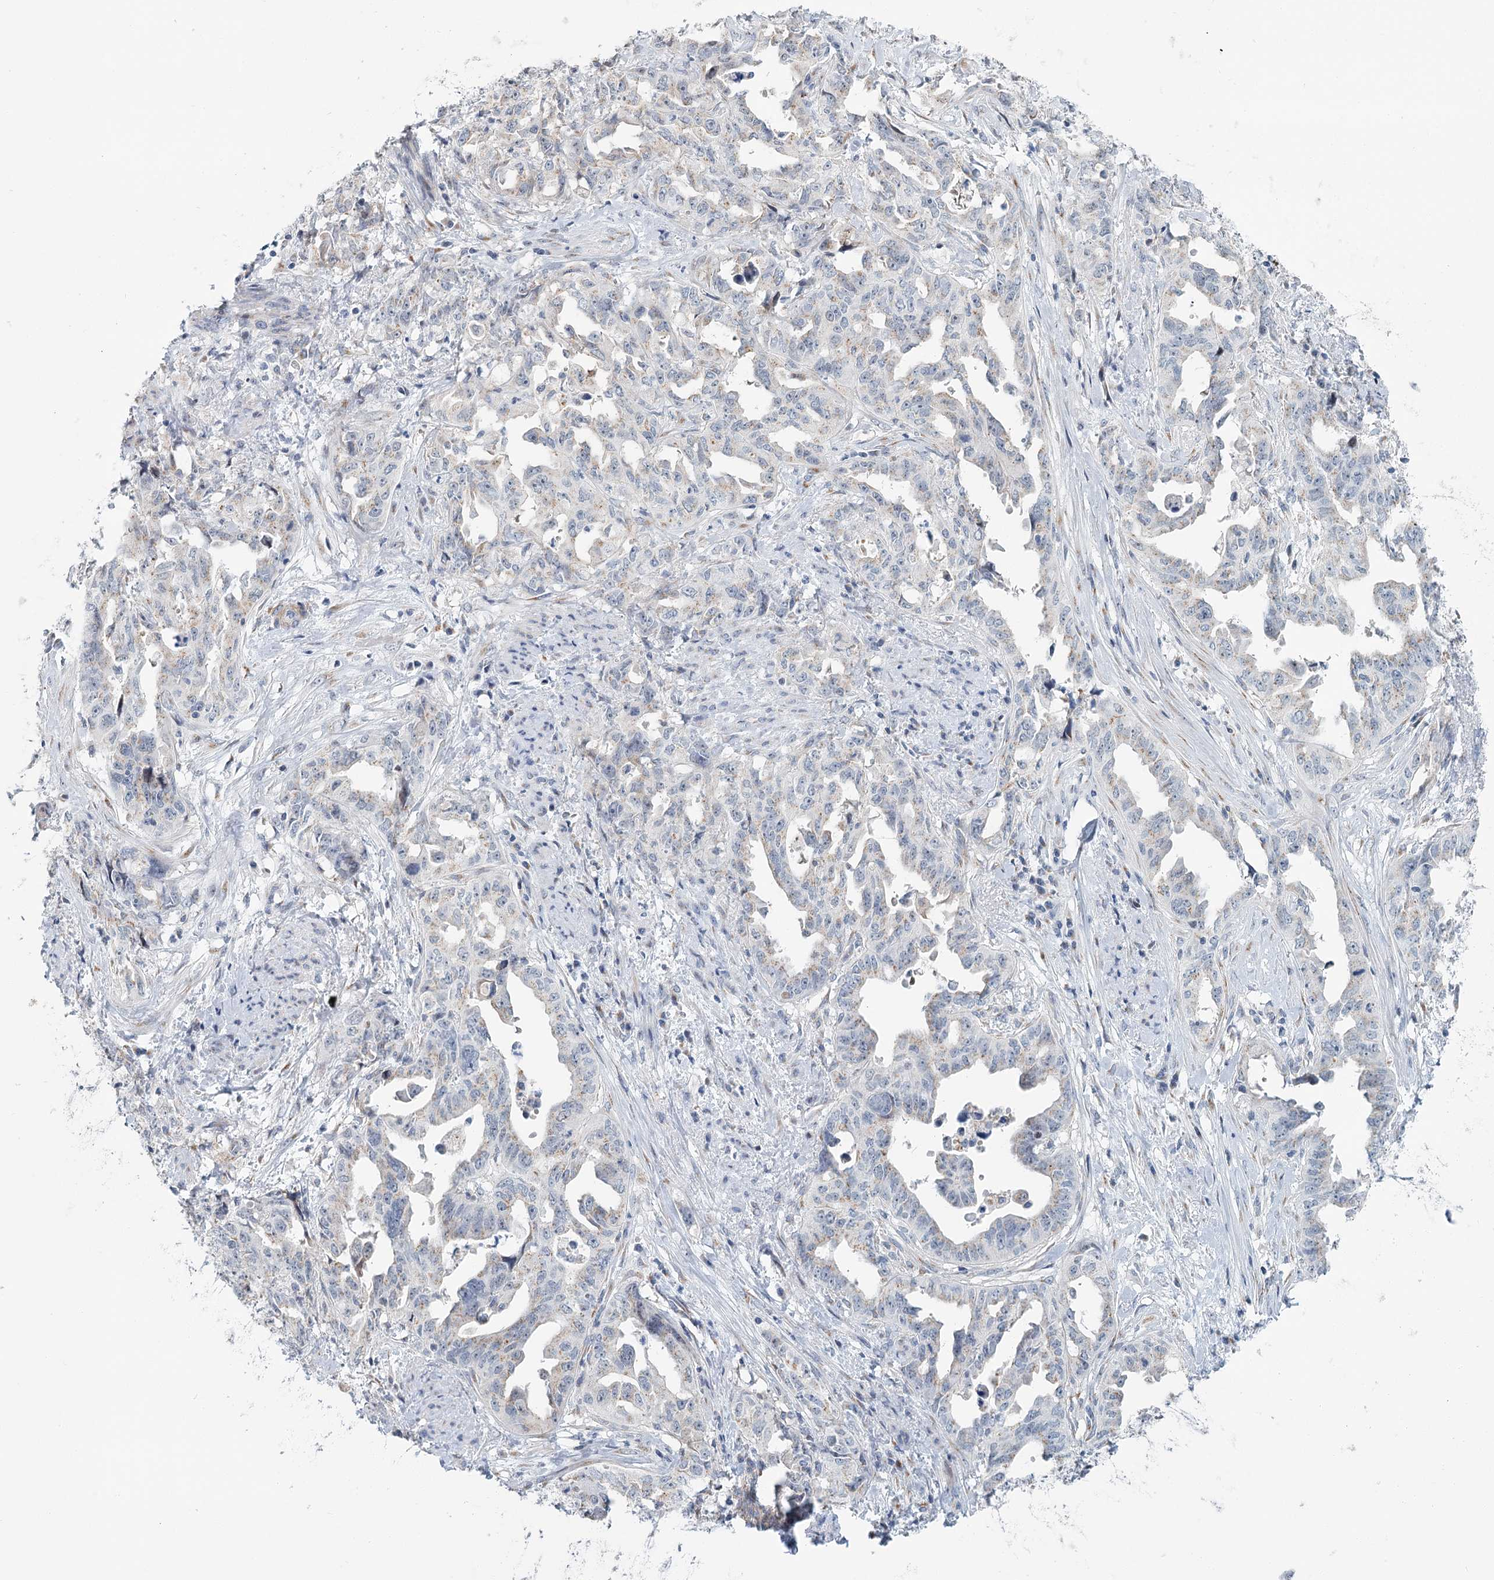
{"staining": {"intensity": "weak", "quantity": "<25%", "location": "cytoplasmic/membranous"}, "tissue": "endometrial cancer", "cell_type": "Tumor cells", "image_type": "cancer", "snomed": [{"axis": "morphology", "description": "Adenocarcinoma, NOS"}, {"axis": "topography", "description": "Endometrium"}], "caption": "This is a photomicrograph of immunohistochemistry (IHC) staining of endometrial cancer, which shows no expression in tumor cells.", "gene": "ZNF527", "patient": {"sex": "female", "age": 65}}